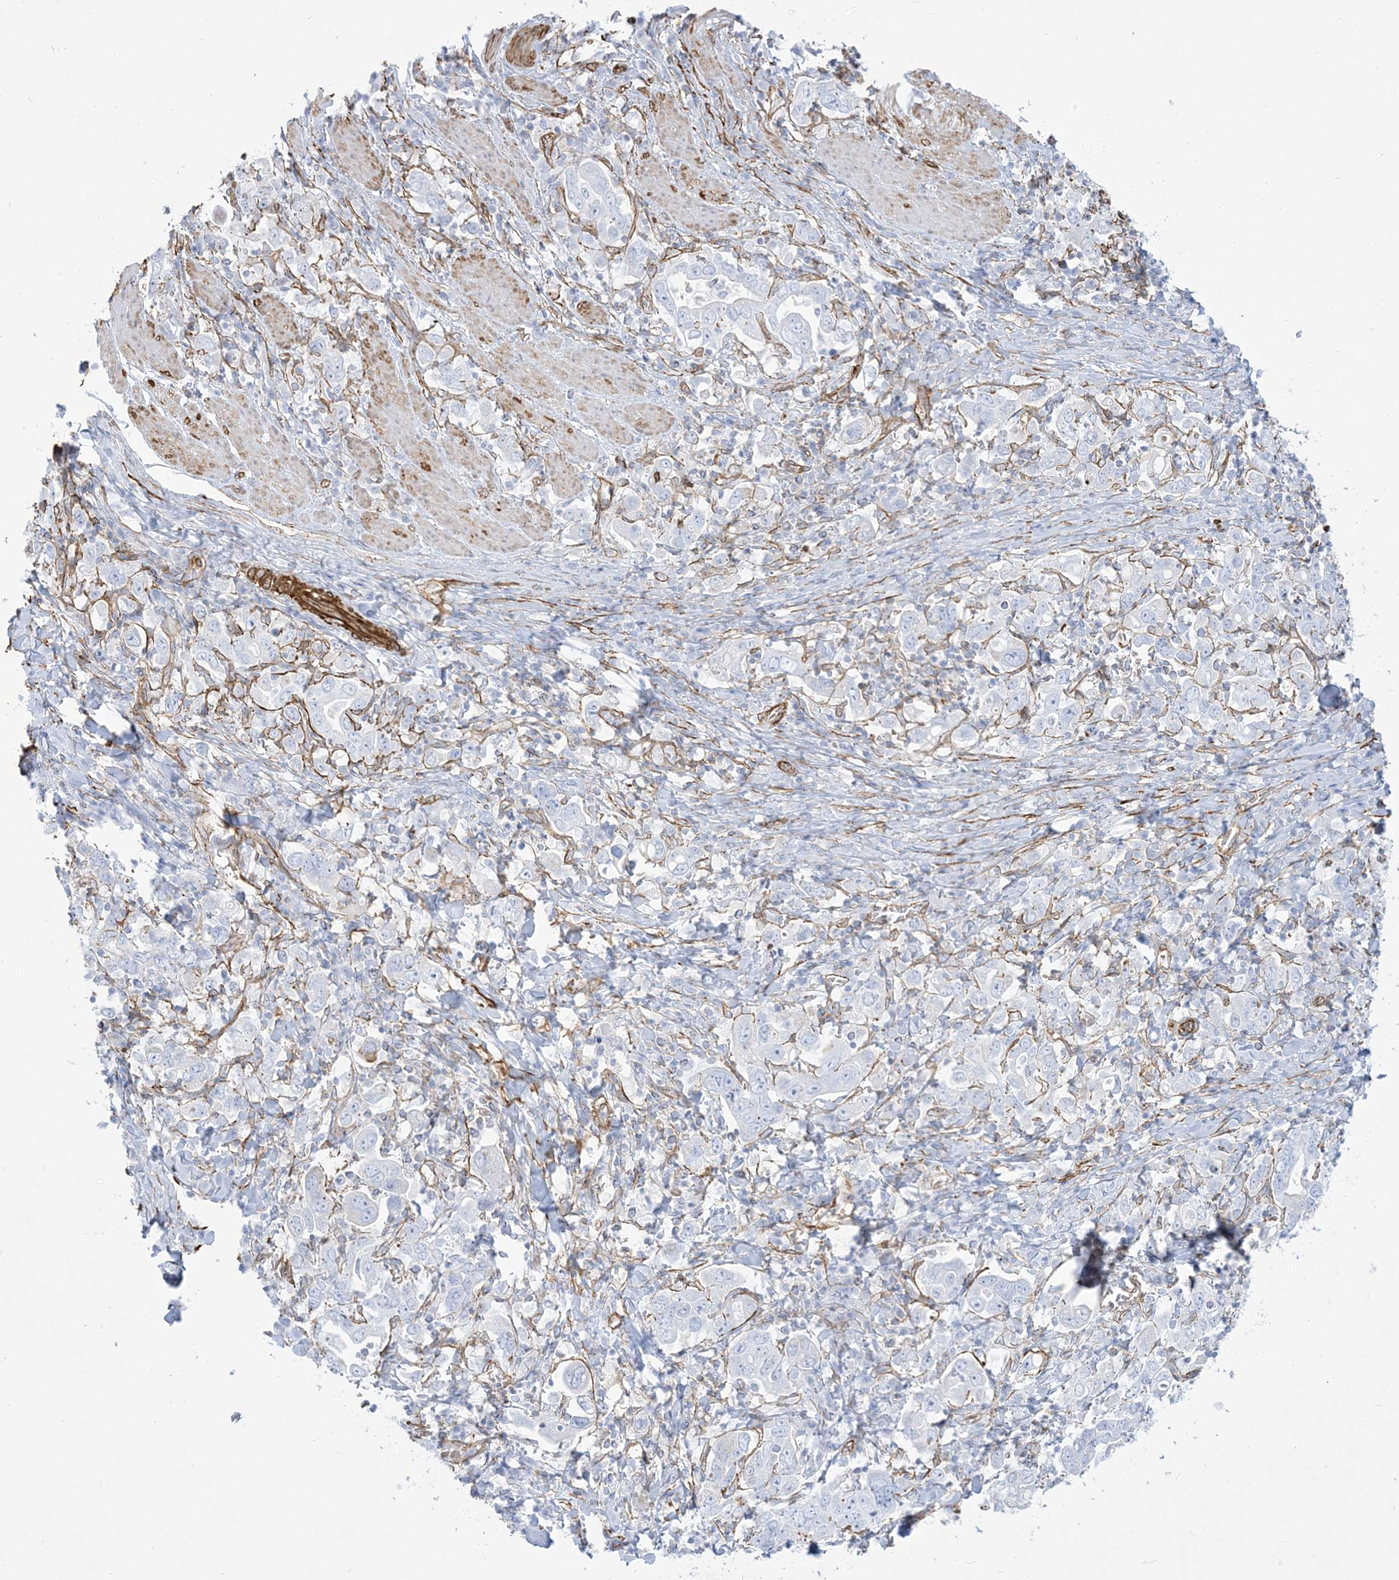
{"staining": {"intensity": "negative", "quantity": "none", "location": "none"}, "tissue": "stomach cancer", "cell_type": "Tumor cells", "image_type": "cancer", "snomed": [{"axis": "morphology", "description": "Adenocarcinoma, NOS"}, {"axis": "topography", "description": "Stomach, upper"}], "caption": "A micrograph of adenocarcinoma (stomach) stained for a protein shows no brown staining in tumor cells. The staining was performed using DAB (3,3'-diaminobenzidine) to visualize the protein expression in brown, while the nuclei were stained in blue with hematoxylin (Magnification: 20x).", "gene": "B3GNT7", "patient": {"sex": "male", "age": 62}}